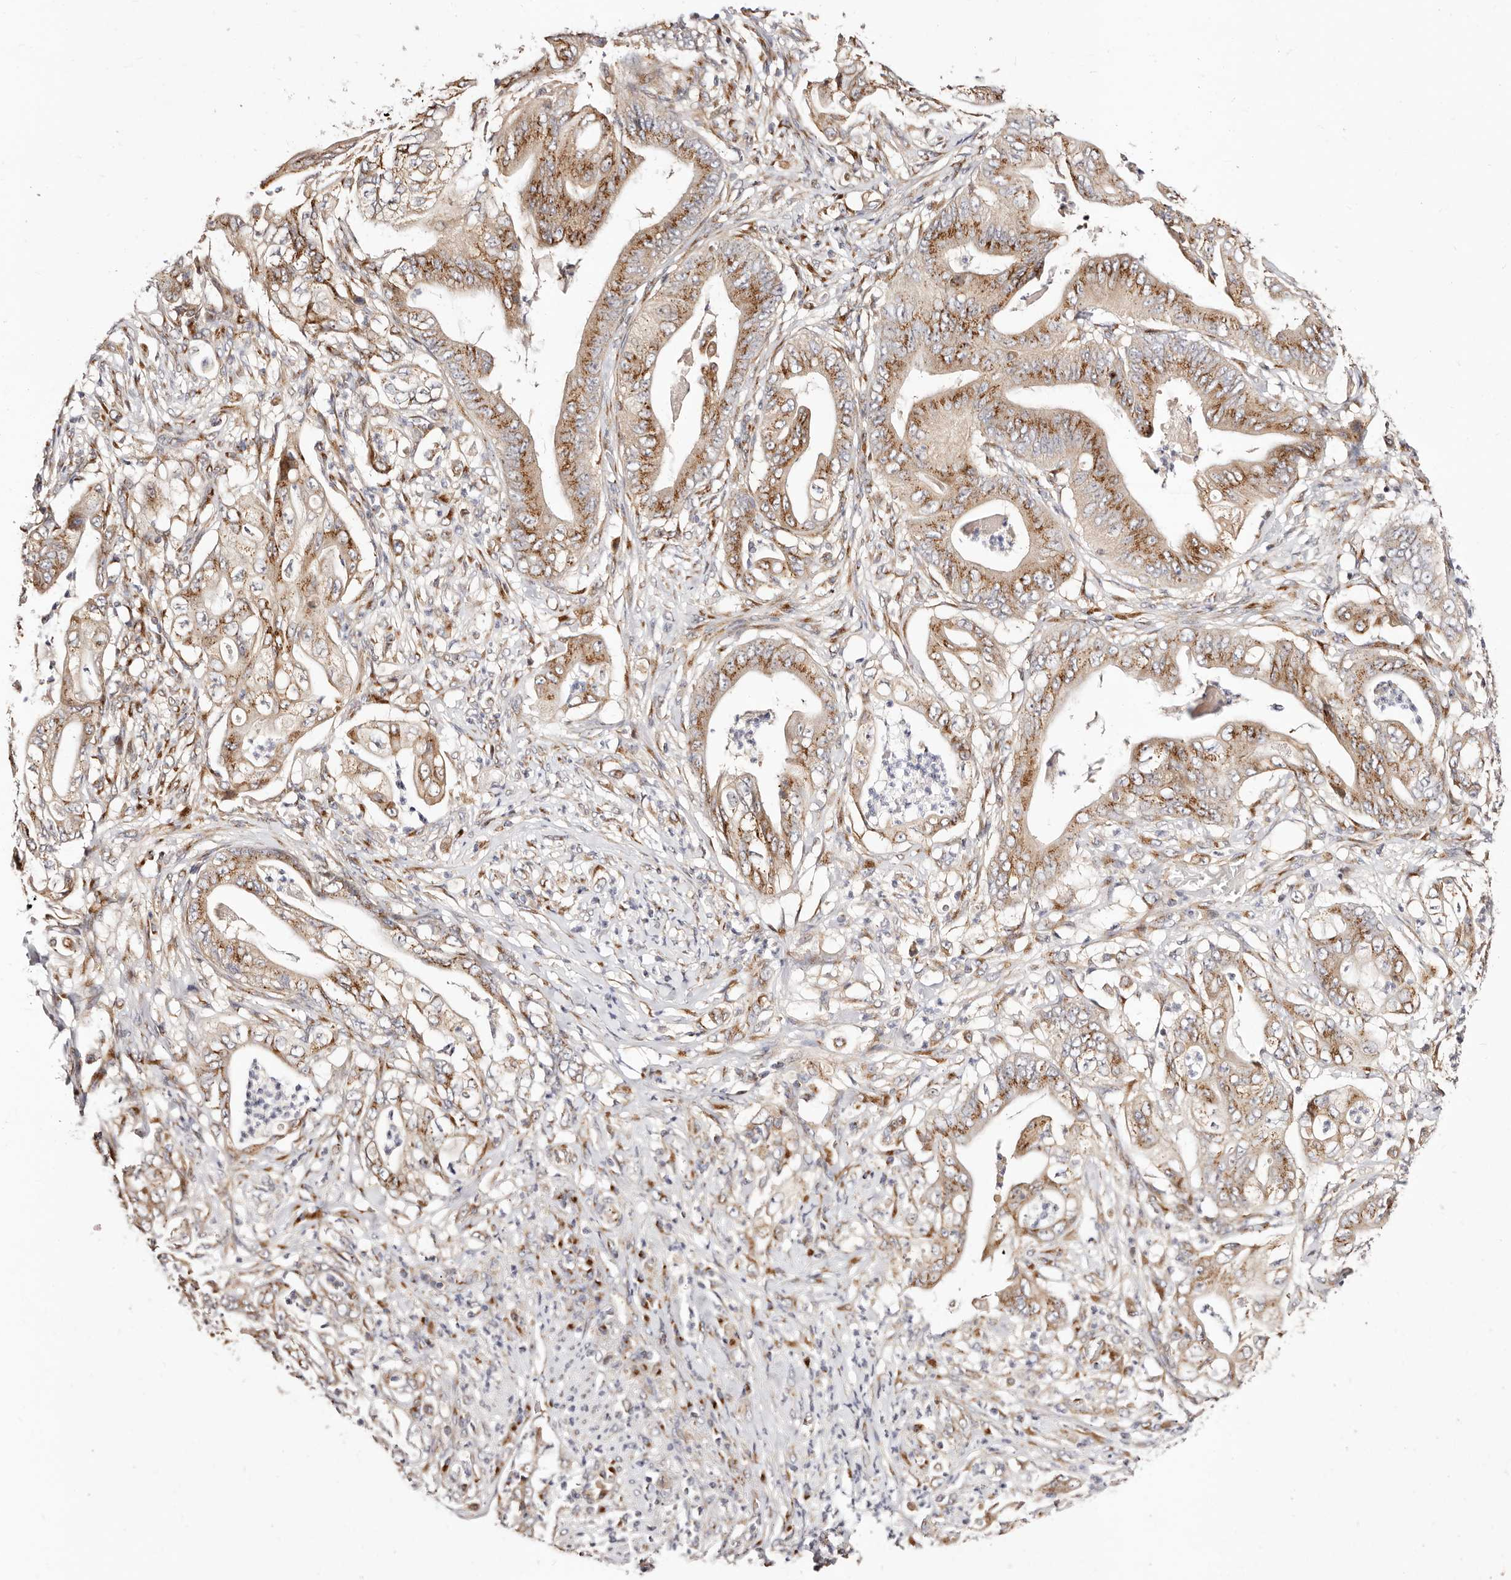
{"staining": {"intensity": "moderate", "quantity": ">75%", "location": "cytoplasmic/membranous"}, "tissue": "stomach cancer", "cell_type": "Tumor cells", "image_type": "cancer", "snomed": [{"axis": "morphology", "description": "Adenocarcinoma, NOS"}, {"axis": "topography", "description": "Stomach"}], "caption": "The histopathology image shows a brown stain indicating the presence of a protein in the cytoplasmic/membranous of tumor cells in stomach cancer (adenocarcinoma).", "gene": "MAPK6", "patient": {"sex": "female", "age": 73}}